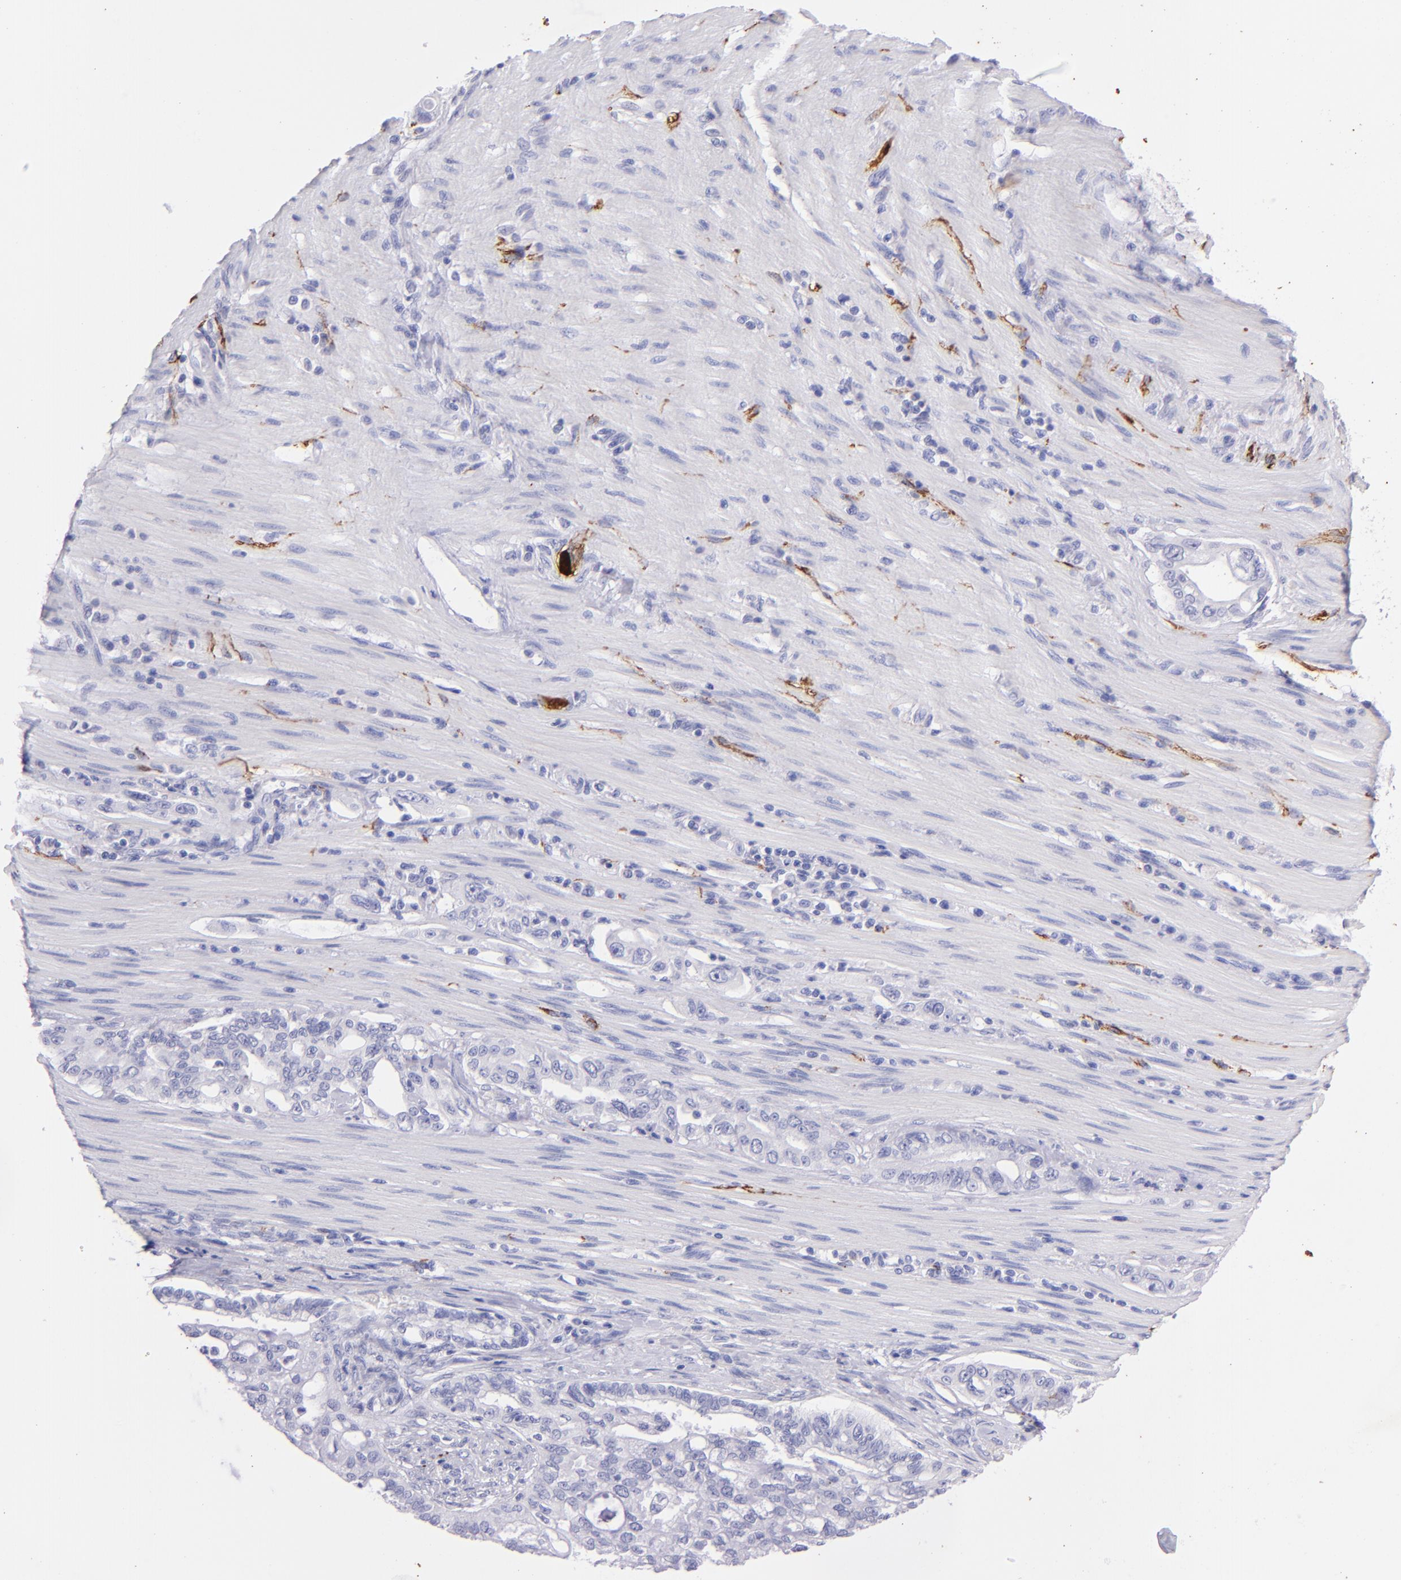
{"staining": {"intensity": "negative", "quantity": "none", "location": "none"}, "tissue": "pancreatic cancer", "cell_type": "Tumor cells", "image_type": "cancer", "snomed": [{"axis": "morphology", "description": "Normal tissue, NOS"}, {"axis": "topography", "description": "Pancreas"}], "caption": "Tumor cells show no significant protein staining in pancreatic cancer.", "gene": "UCHL1", "patient": {"sex": "male", "age": 42}}